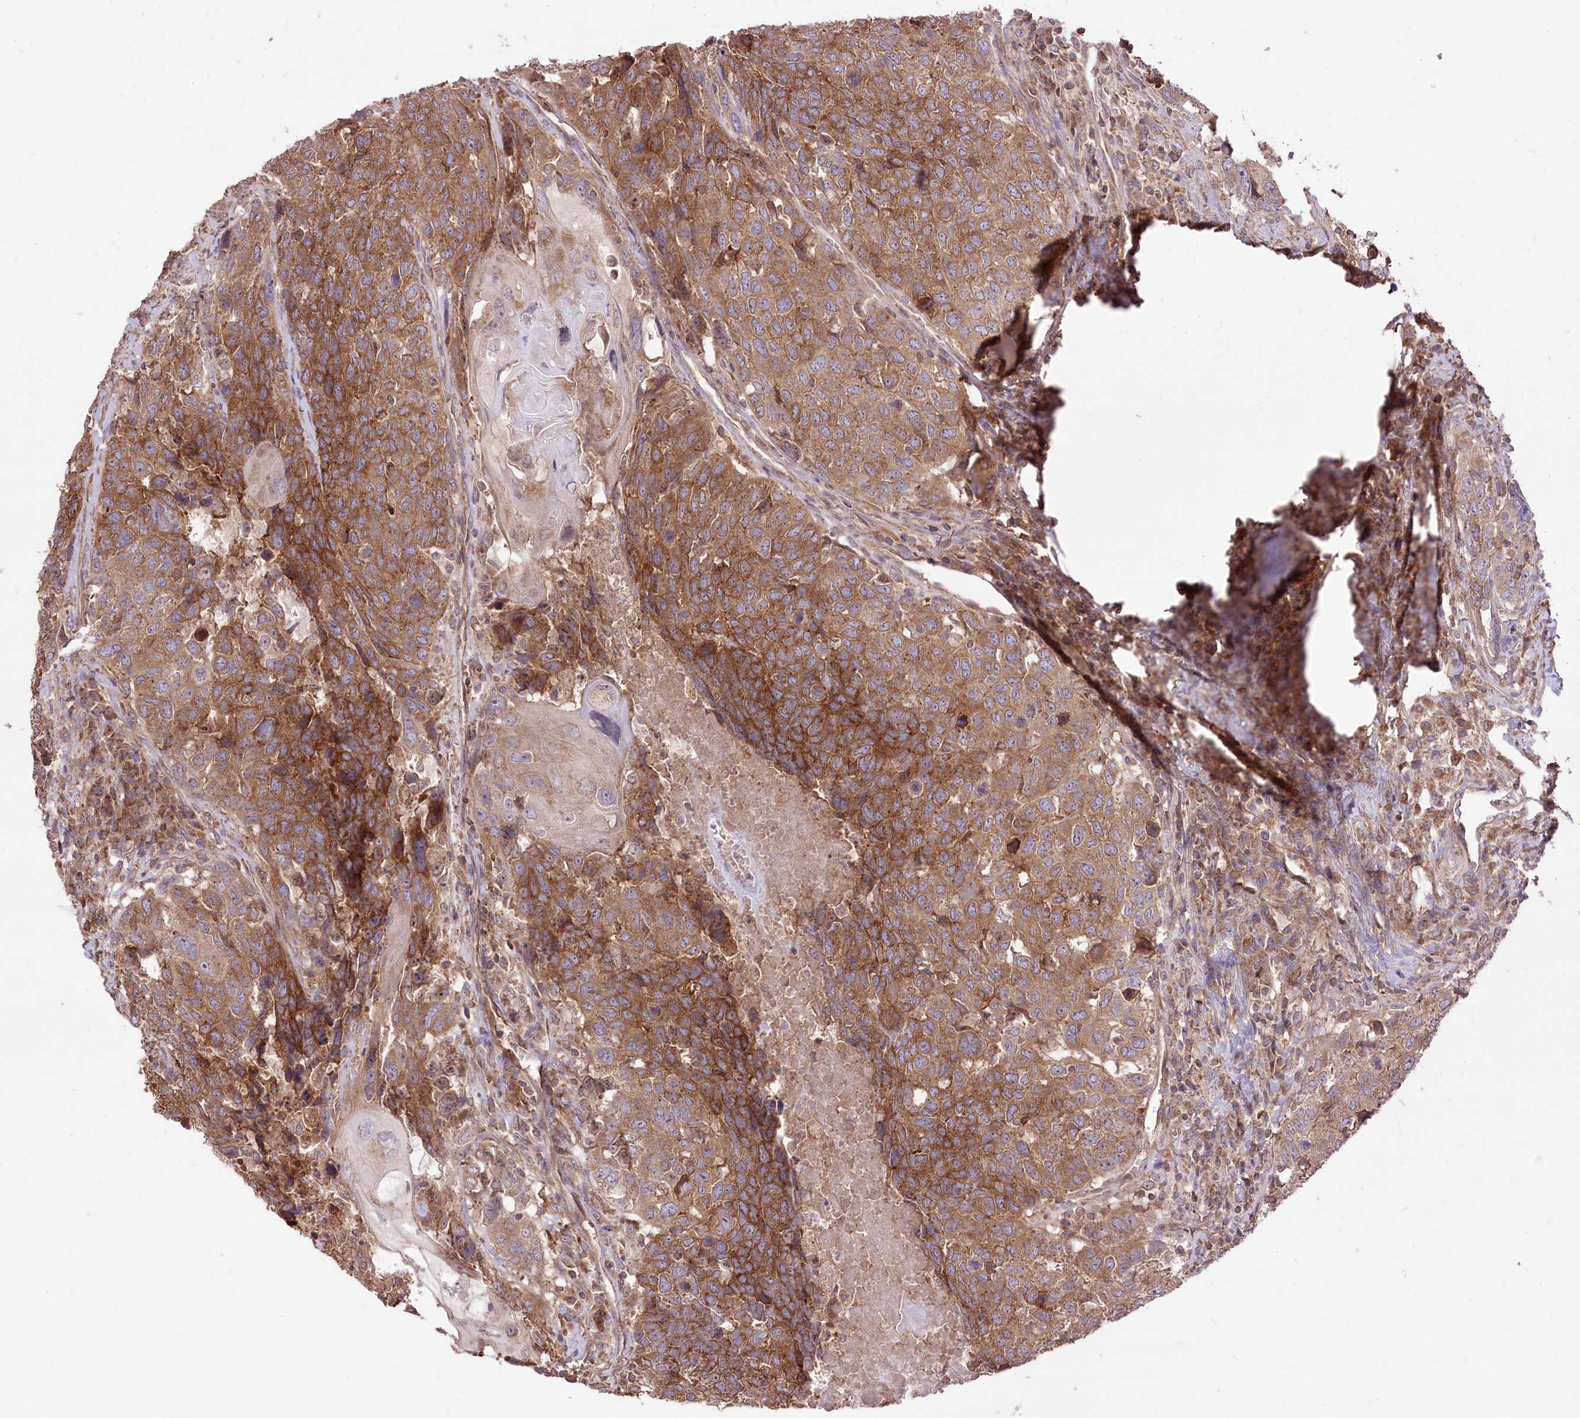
{"staining": {"intensity": "moderate", "quantity": ">75%", "location": "cytoplasmic/membranous"}, "tissue": "head and neck cancer", "cell_type": "Tumor cells", "image_type": "cancer", "snomed": [{"axis": "morphology", "description": "Squamous cell carcinoma, NOS"}, {"axis": "topography", "description": "Head-Neck"}], "caption": "Head and neck squamous cell carcinoma stained with DAB IHC displays medium levels of moderate cytoplasmic/membranous staining in about >75% of tumor cells.", "gene": "XYLB", "patient": {"sex": "male", "age": 66}}